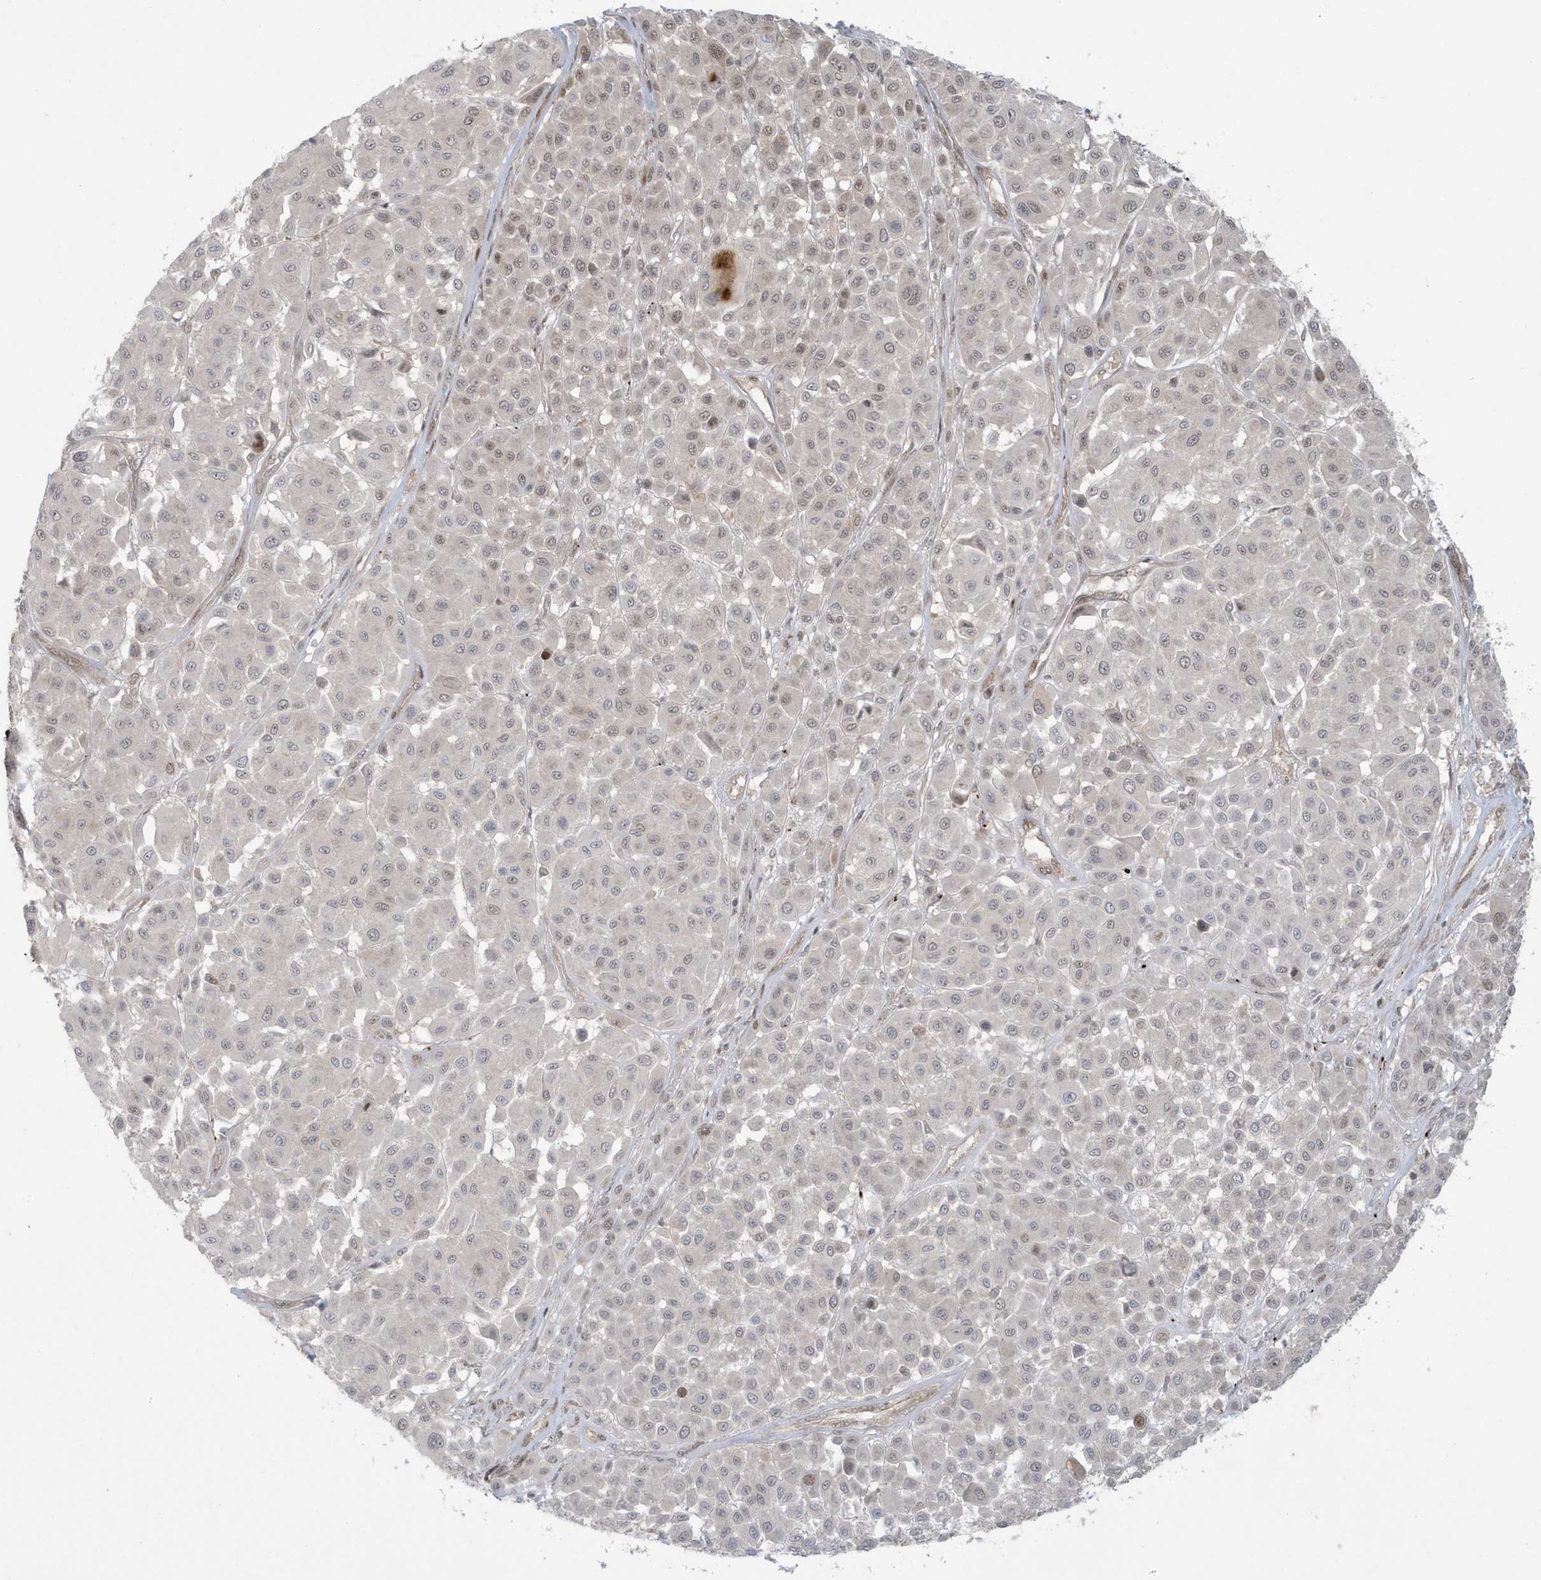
{"staining": {"intensity": "weak", "quantity": "<25%", "location": "nuclear"}, "tissue": "melanoma", "cell_type": "Tumor cells", "image_type": "cancer", "snomed": [{"axis": "morphology", "description": "Malignant melanoma, Metastatic site"}, {"axis": "topography", "description": "Soft tissue"}], "caption": "An image of melanoma stained for a protein demonstrates no brown staining in tumor cells.", "gene": "C1orf52", "patient": {"sex": "male", "age": 41}}